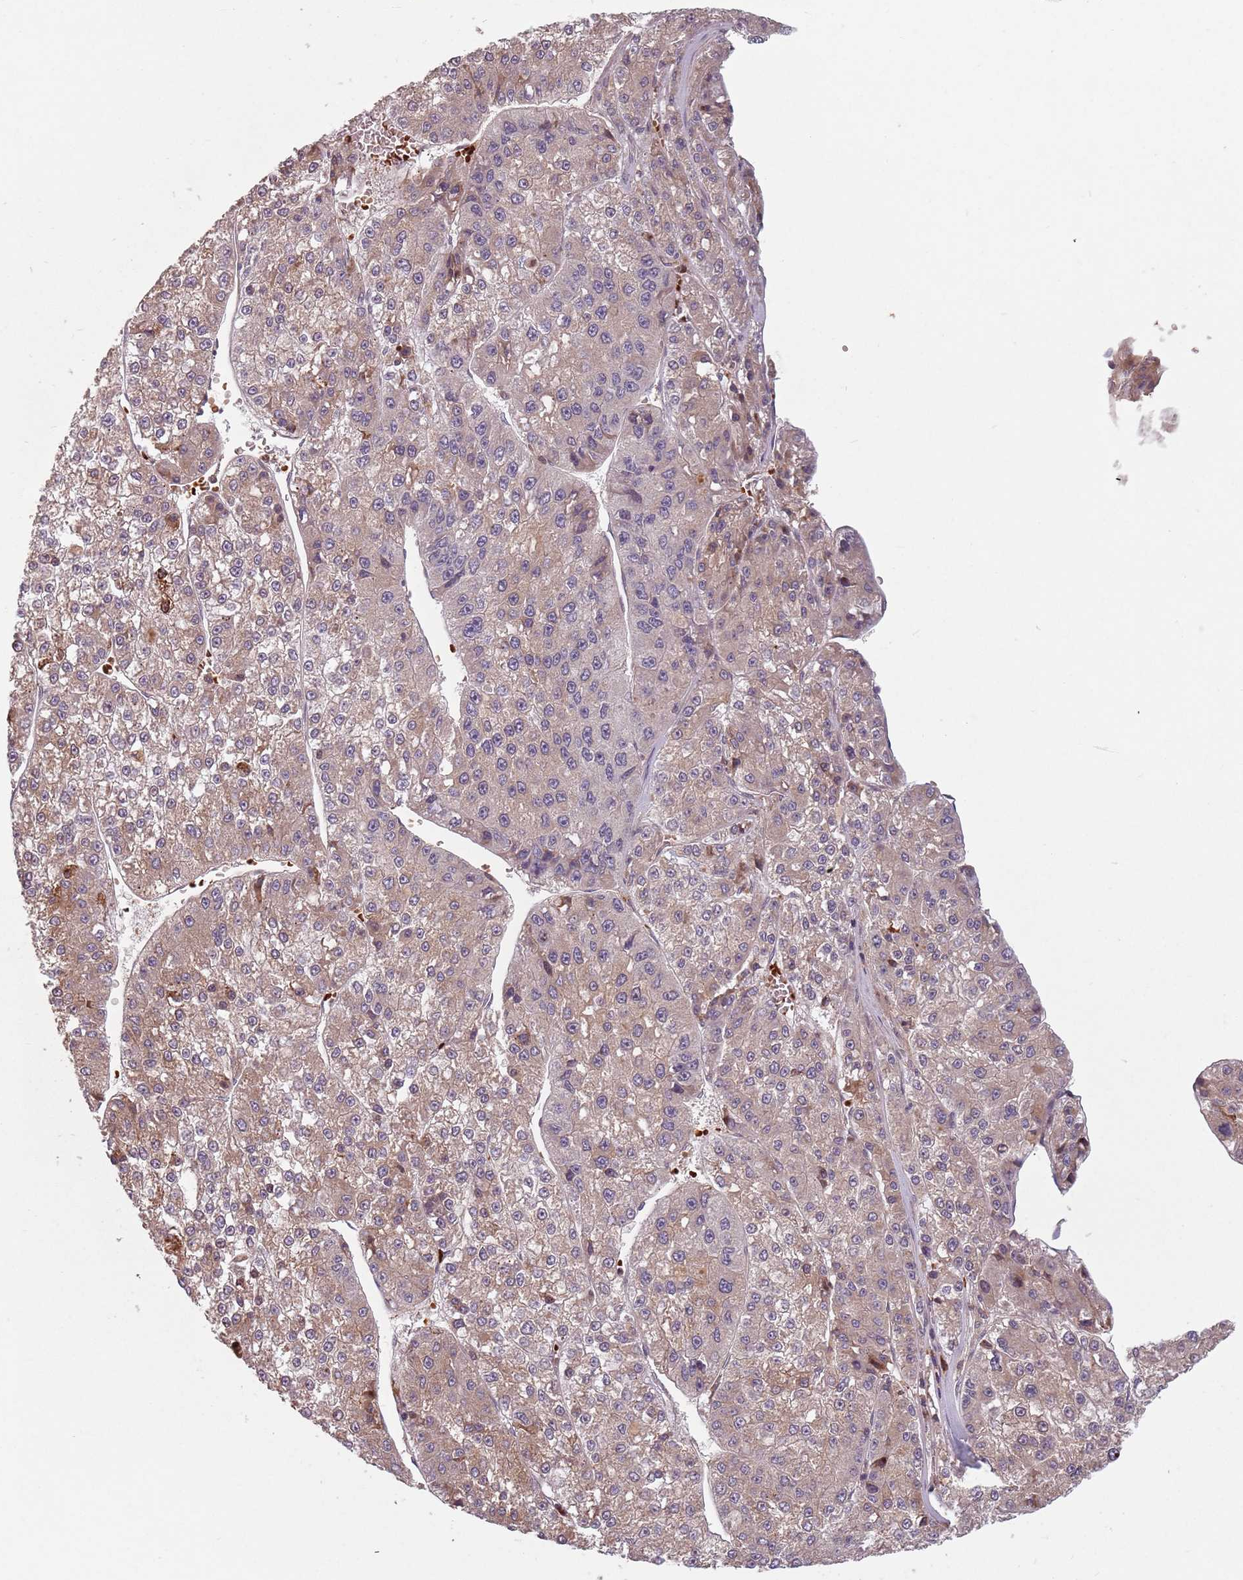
{"staining": {"intensity": "weak", "quantity": "25%-75%", "location": "cytoplasmic/membranous"}, "tissue": "liver cancer", "cell_type": "Tumor cells", "image_type": "cancer", "snomed": [{"axis": "morphology", "description": "Carcinoma, Hepatocellular, NOS"}, {"axis": "topography", "description": "Liver"}], "caption": "Immunohistochemical staining of human liver cancer reveals weak cytoplasmic/membranous protein staining in about 25%-75% of tumor cells. Ihc stains the protein in brown and the nuclei are stained blue.", "gene": "GPR180", "patient": {"sex": "female", "age": 73}}